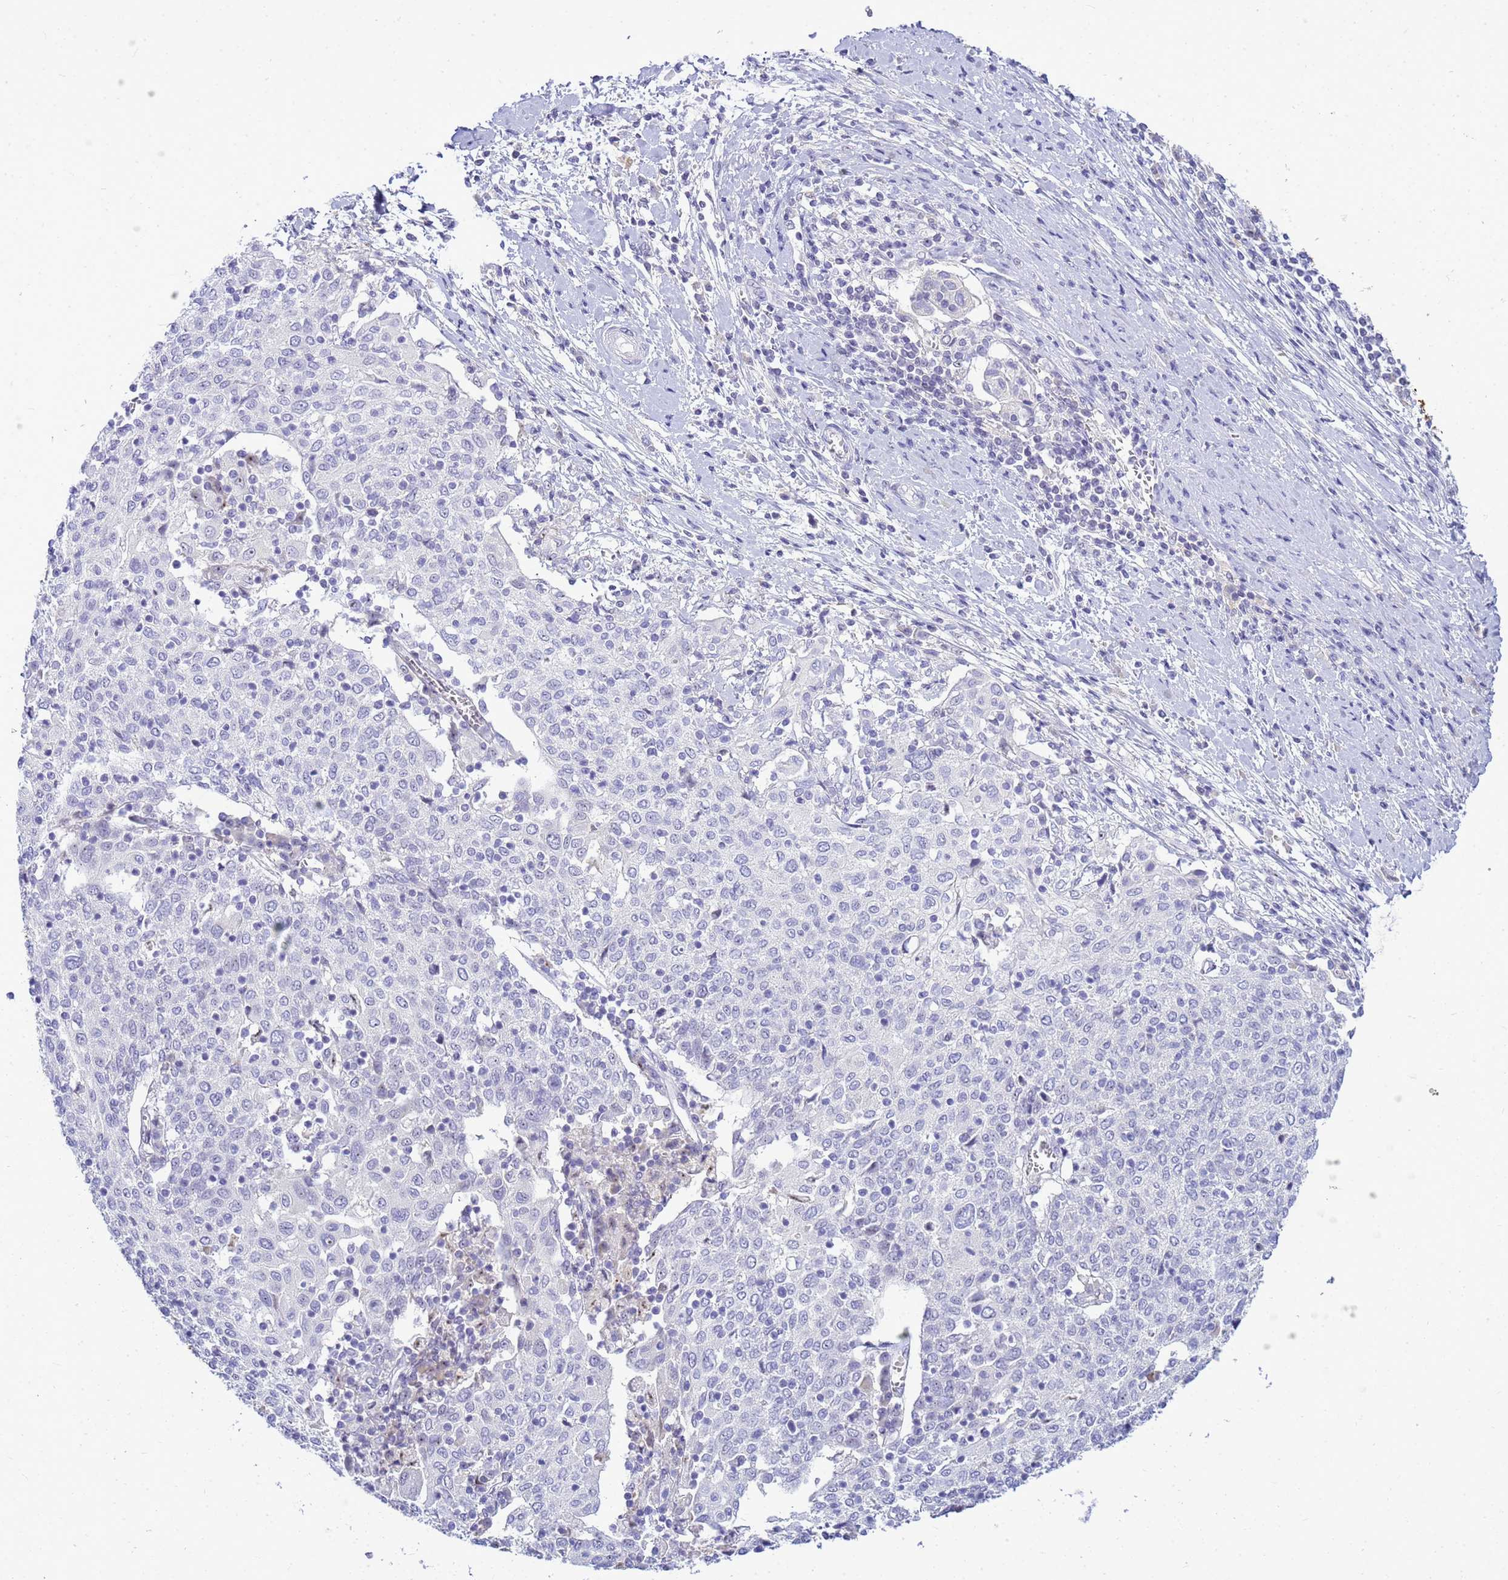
{"staining": {"intensity": "negative", "quantity": "none", "location": "none"}, "tissue": "cervical cancer", "cell_type": "Tumor cells", "image_type": "cancer", "snomed": [{"axis": "morphology", "description": "Squamous cell carcinoma, NOS"}, {"axis": "topography", "description": "Cervix"}], "caption": "Tumor cells are negative for protein expression in human squamous cell carcinoma (cervical). (DAB (3,3'-diaminobenzidine) immunohistochemistry with hematoxylin counter stain).", "gene": "DMRTC2", "patient": {"sex": "female", "age": 52}}